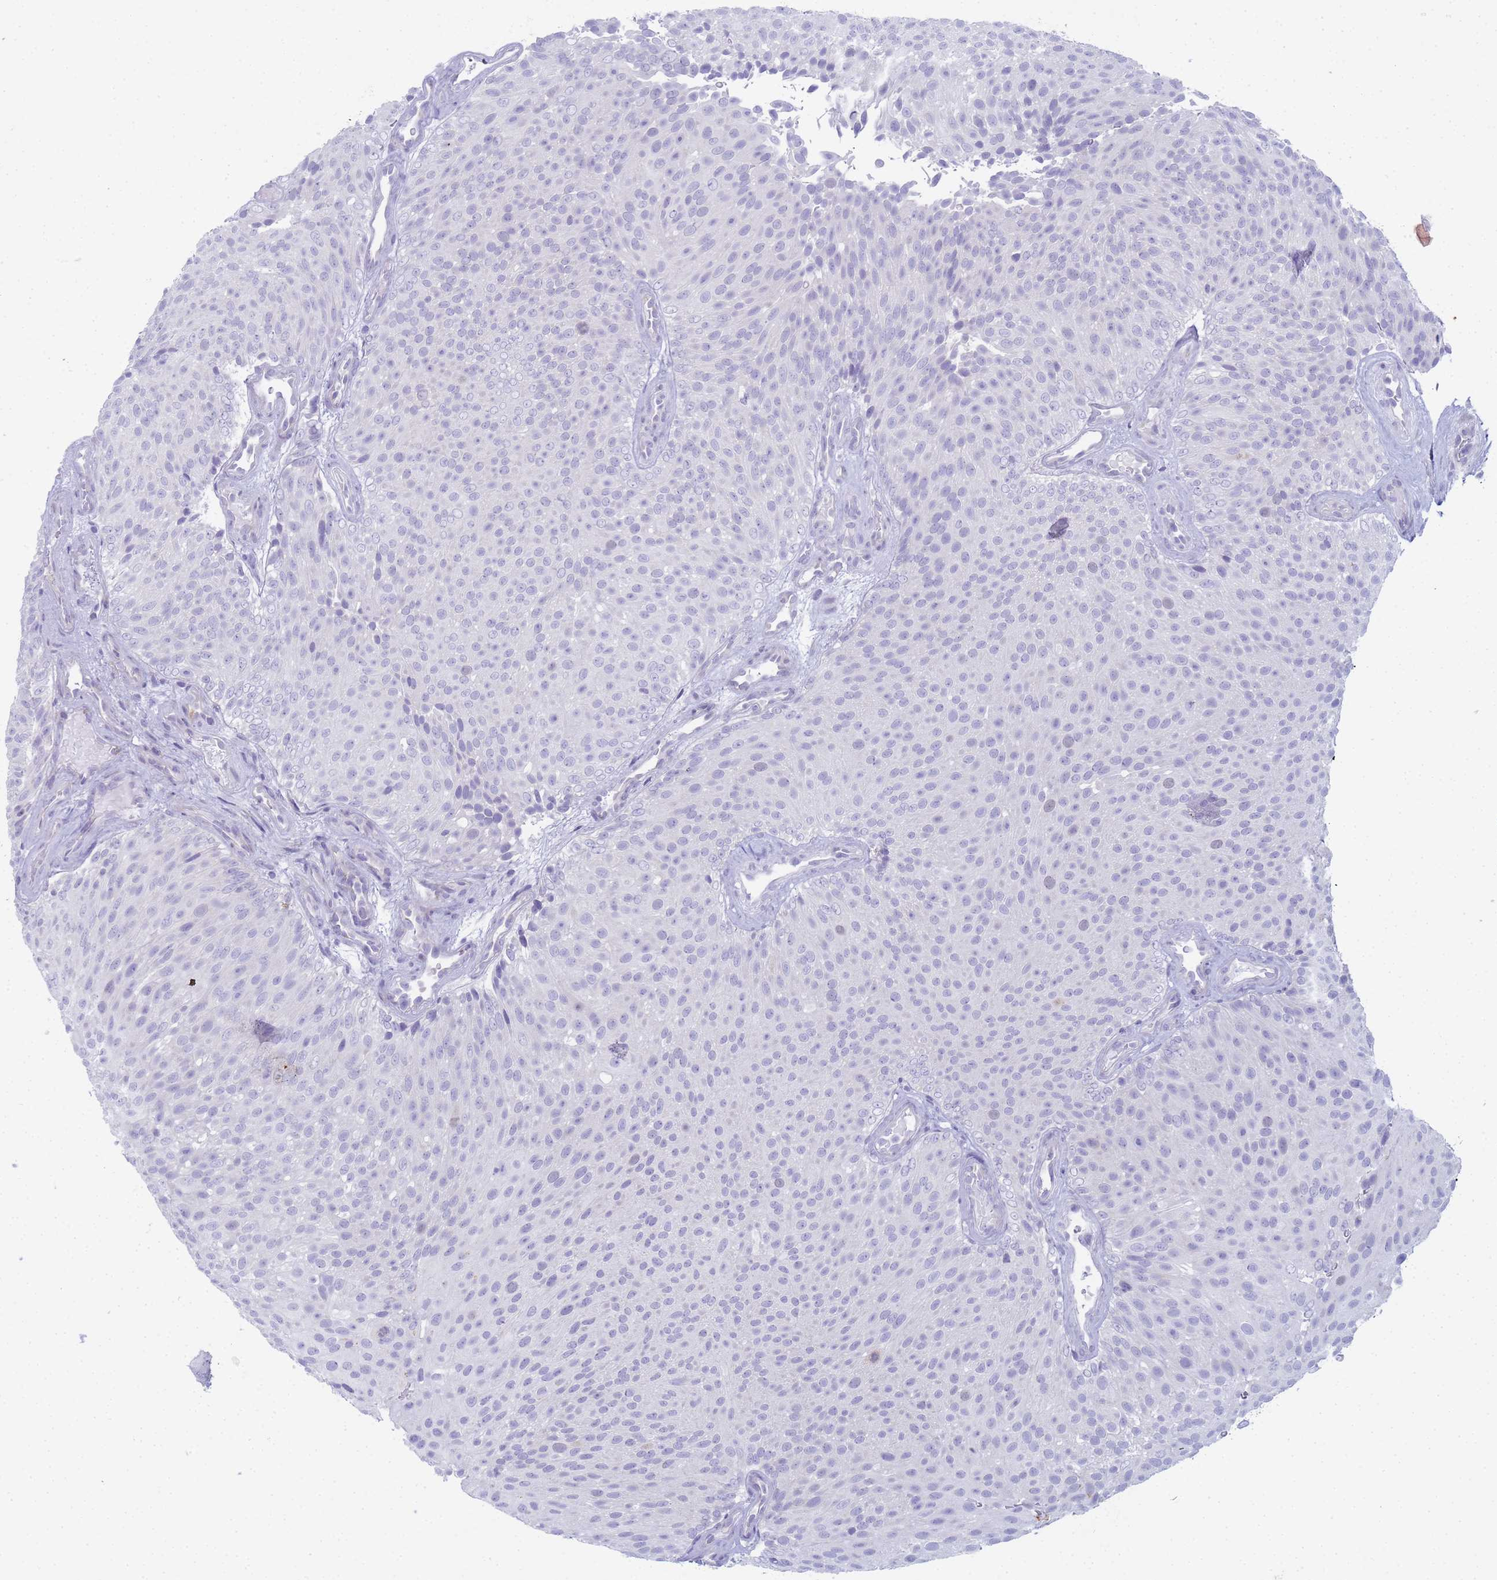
{"staining": {"intensity": "negative", "quantity": "none", "location": "none"}, "tissue": "urothelial cancer", "cell_type": "Tumor cells", "image_type": "cancer", "snomed": [{"axis": "morphology", "description": "Urothelial carcinoma, Low grade"}, {"axis": "topography", "description": "Urinary bladder"}], "caption": "A photomicrograph of urothelial cancer stained for a protein exhibits no brown staining in tumor cells.", "gene": "CR1", "patient": {"sex": "male", "age": 78}}